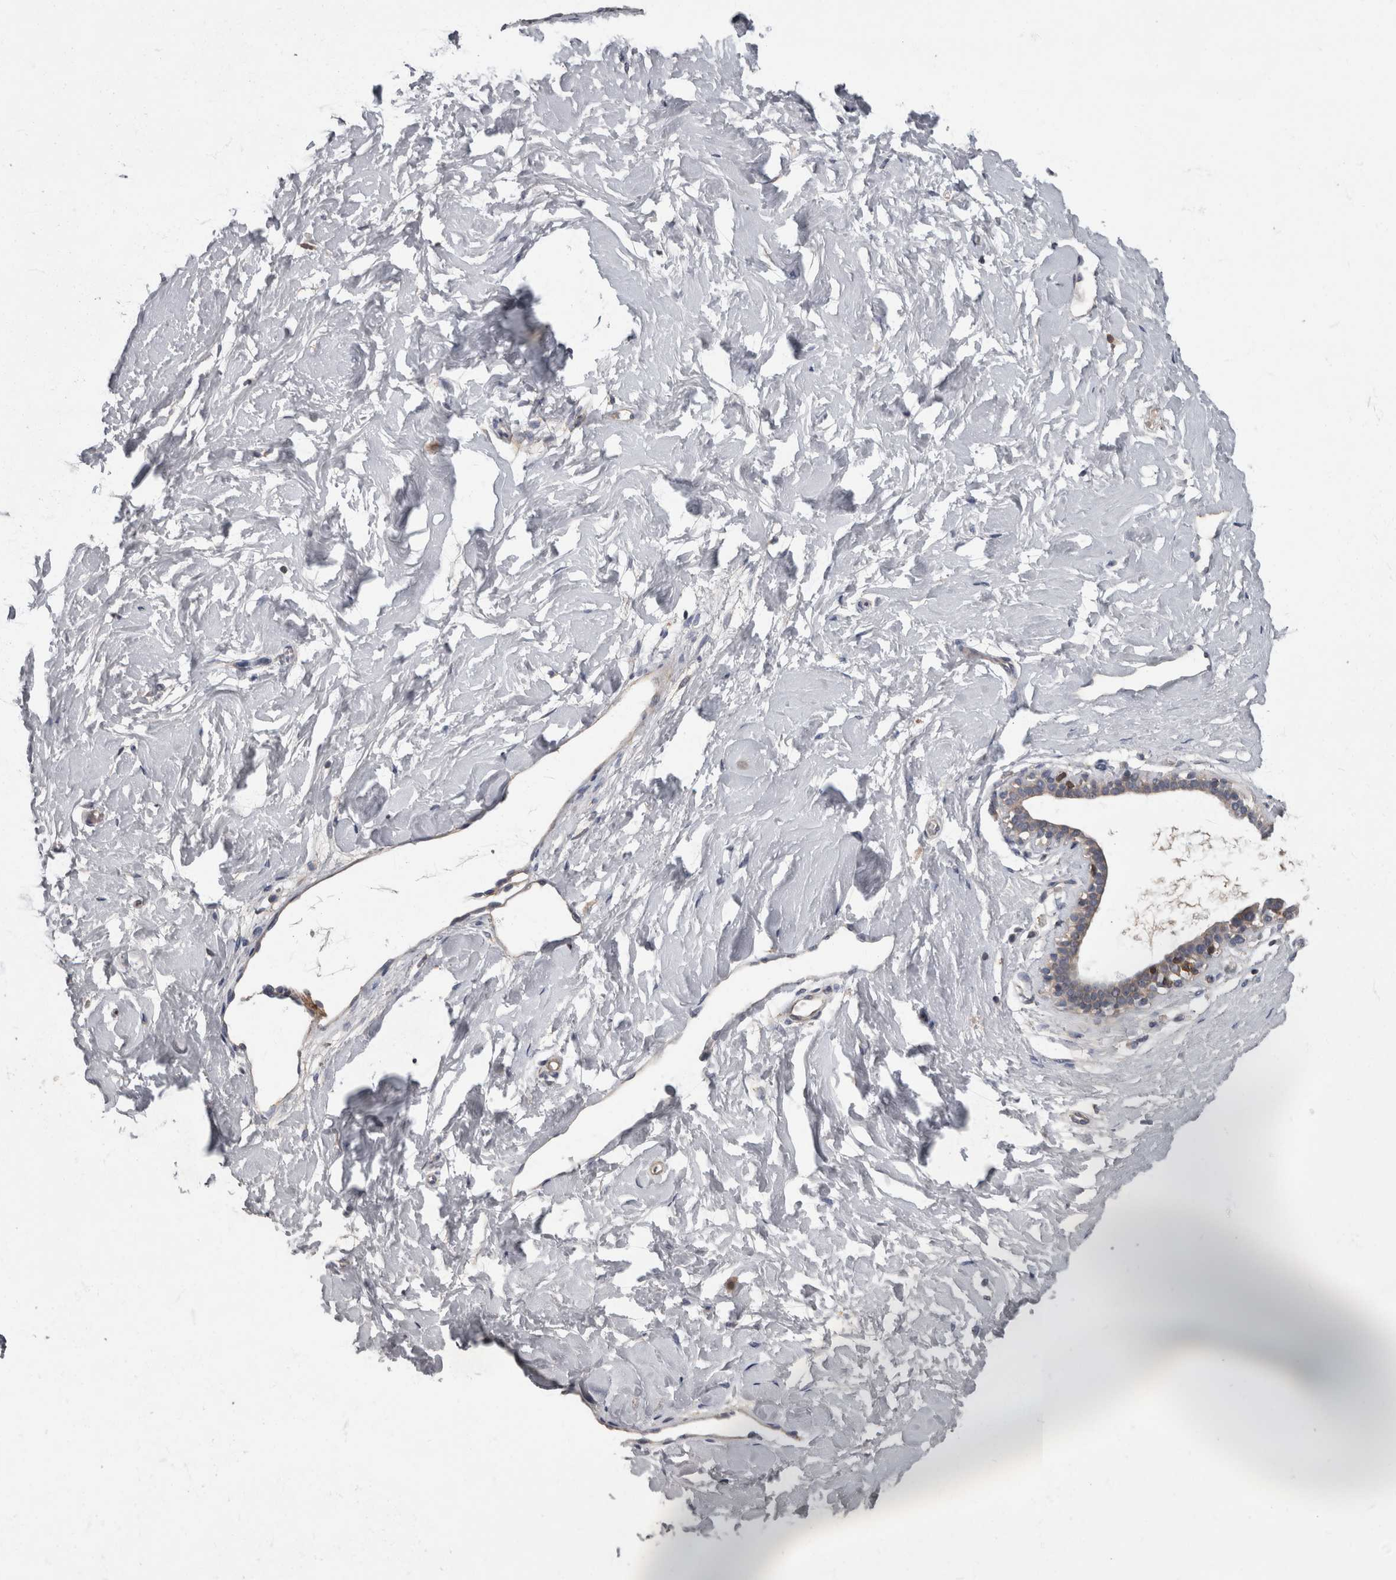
{"staining": {"intensity": "negative", "quantity": "none", "location": "none"}, "tissue": "breast", "cell_type": "Adipocytes", "image_type": "normal", "snomed": [{"axis": "morphology", "description": "Normal tissue, NOS"}, {"axis": "morphology", "description": "Adenoma, NOS"}, {"axis": "topography", "description": "Breast"}], "caption": "DAB immunohistochemical staining of normal breast exhibits no significant positivity in adipocytes.", "gene": "PPP1R3C", "patient": {"sex": "female", "age": 23}}